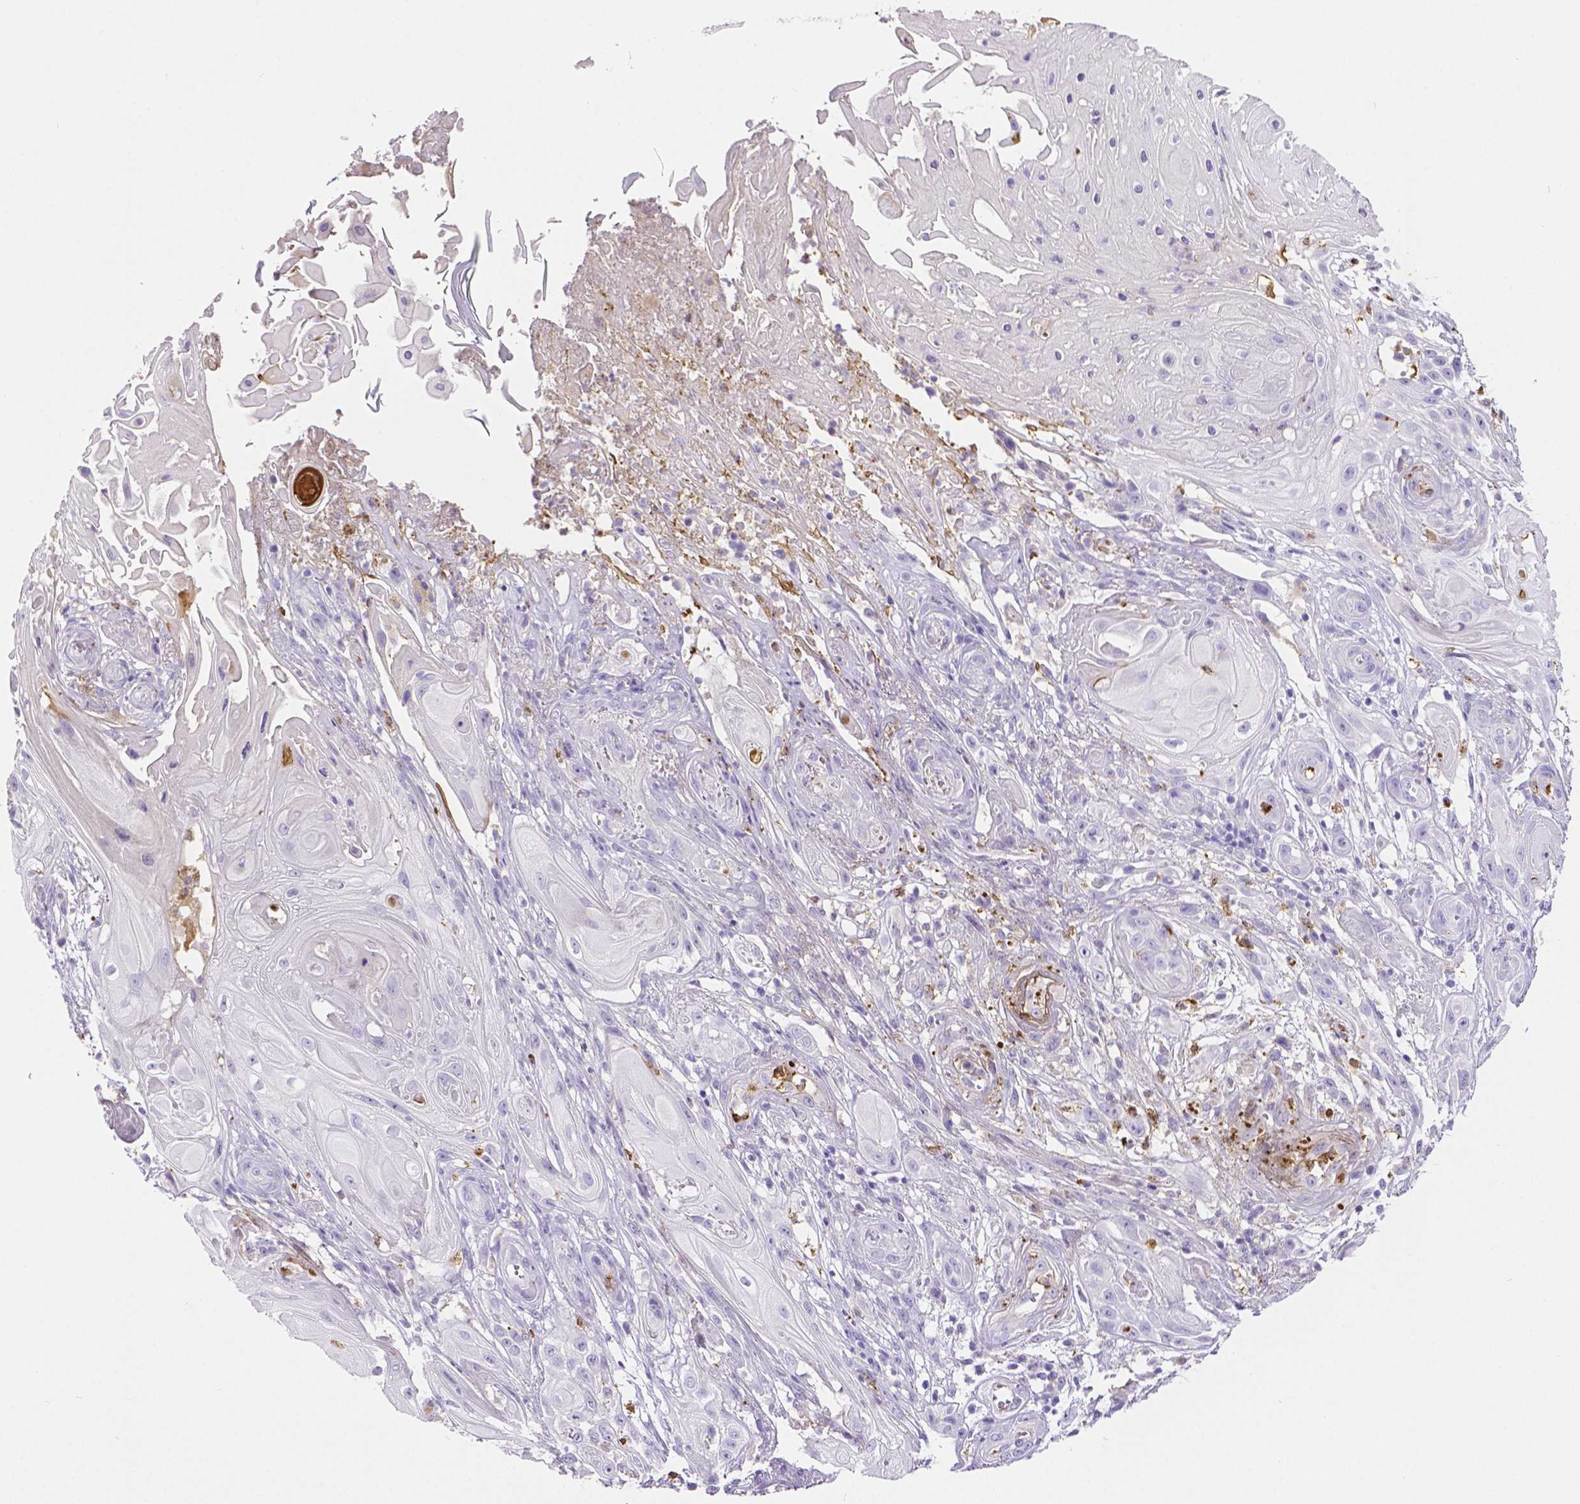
{"staining": {"intensity": "negative", "quantity": "none", "location": "none"}, "tissue": "skin cancer", "cell_type": "Tumor cells", "image_type": "cancer", "snomed": [{"axis": "morphology", "description": "Squamous cell carcinoma, NOS"}, {"axis": "topography", "description": "Skin"}], "caption": "Immunohistochemistry (IHC) of human squamous cell carcinoma (skin) reveals no positivity in tumor cells. Nuclei are stained in blue.", "gene": "MMP9", "patient": {"sex": "male", "age": 62}}